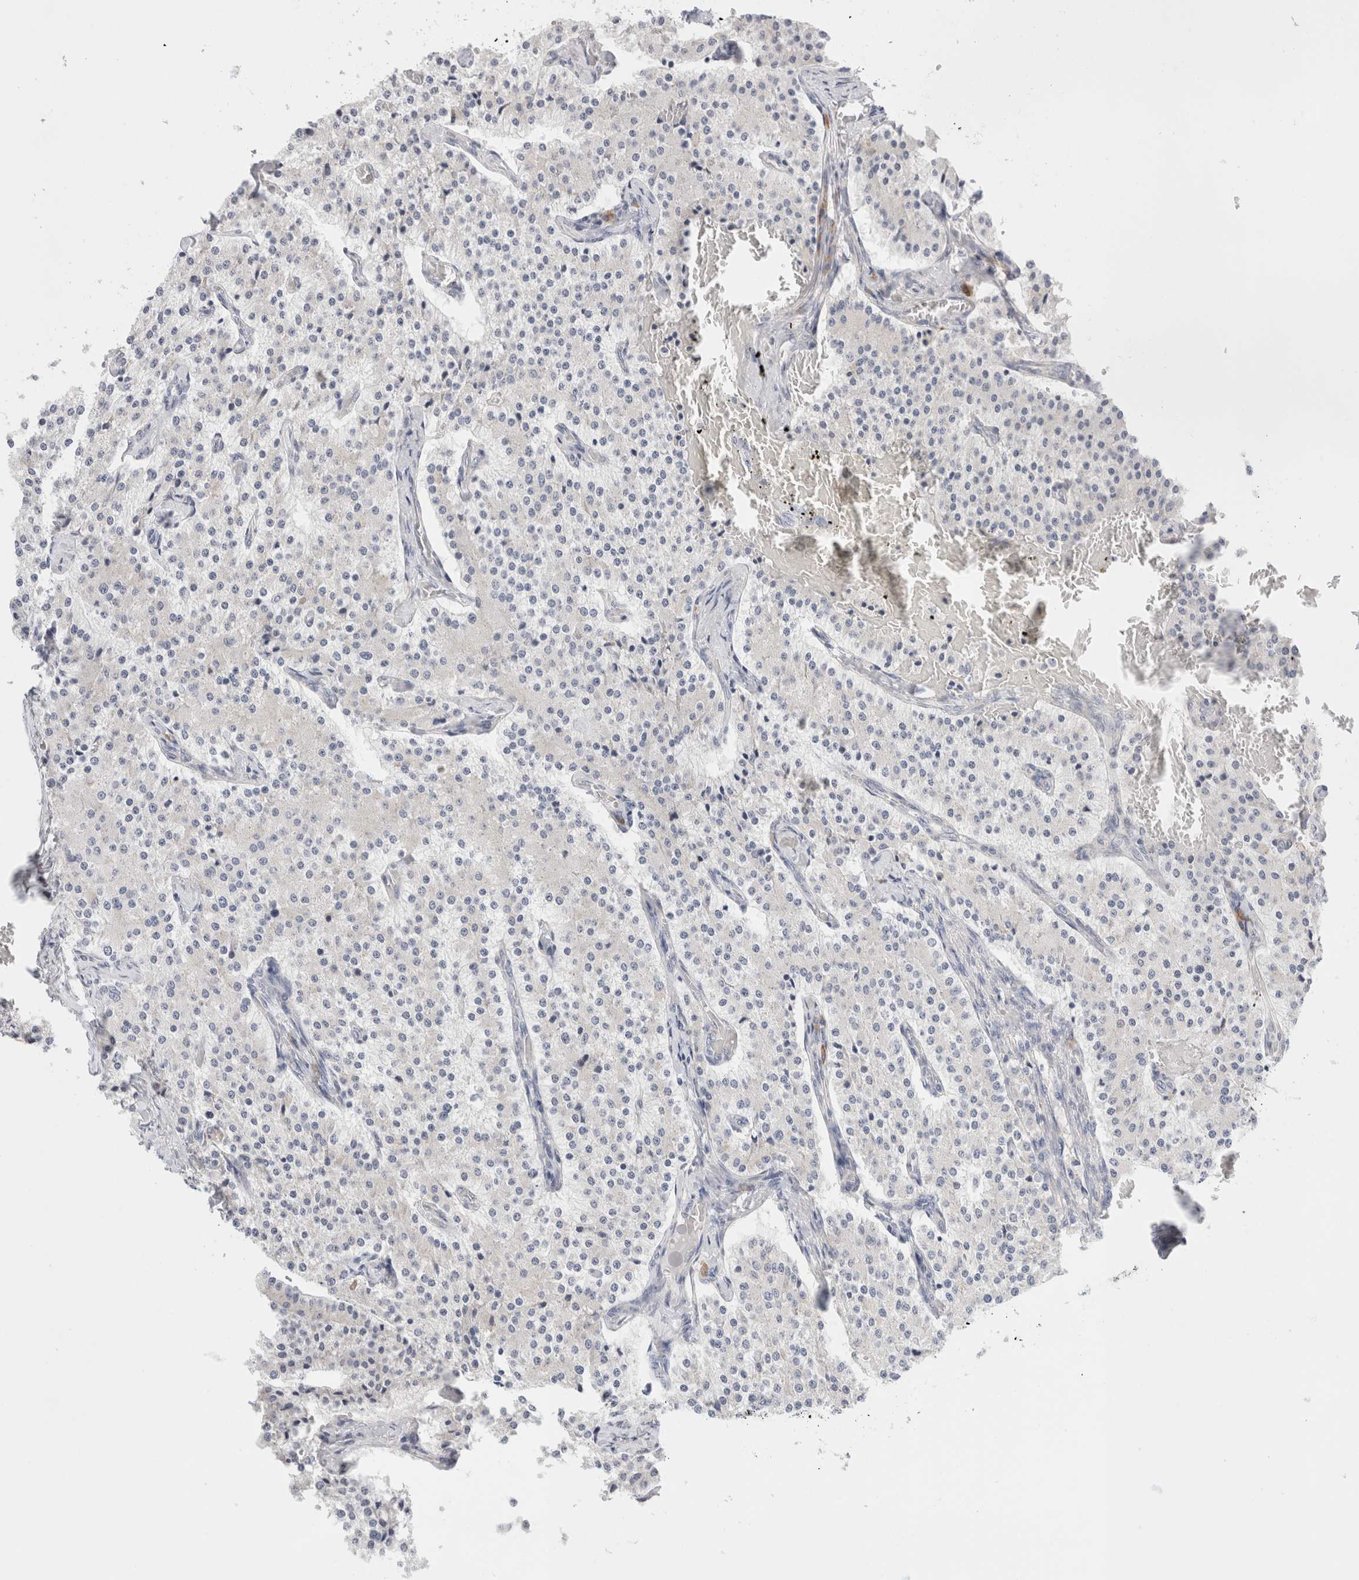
{"staining": {"intensity": "negative", "quantity": "none", "location": "none"}, "tissue": "carcinoid", "cell_type": "Tumor cells", "image_type": "cancer", "snomed": [{"axis": "morphology", "description": "Carcinoid, malignant, NOS"}, {"axis": "topography", "description": "Colon"}], "caption": "Micrograph shows no significant protein positivity in tumor cells of carcinoid.", "gene": "CSK", "patient": {"sex": "female", "age": 52}}